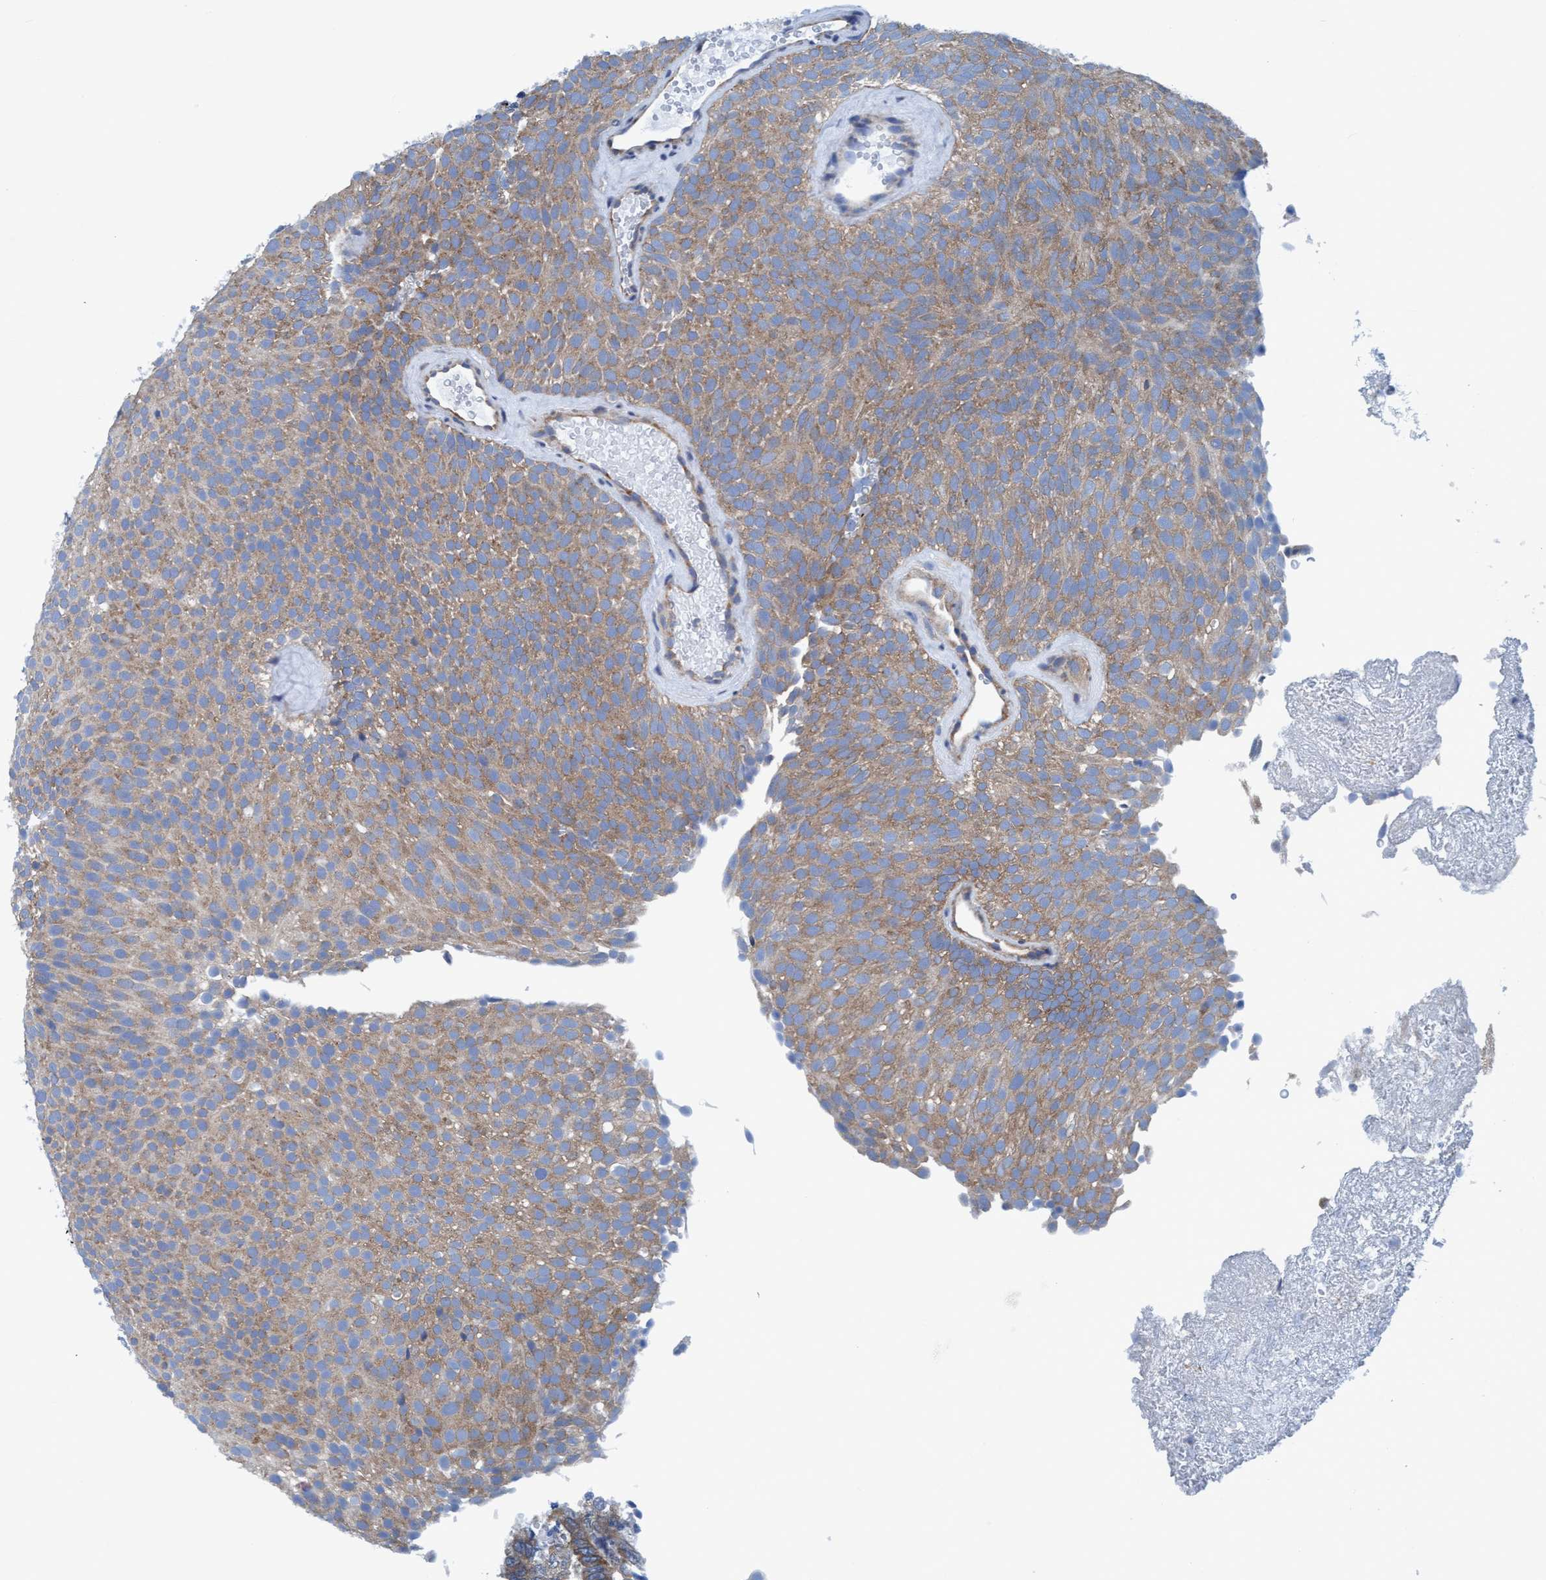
{"staining": {"intensity": "weak", "quantity": ">75%", "location": "cytoplasmic/membranous"}, "tissue": "urothelial cancer", "cell_type": "Tumor cells", "image_type": "cancer", "snomed": [{"axis": "morphology", "description": "Urothelial carcinoma, Low grade"}, {"axis": "topography", "description": "Urinary bladder"}], "caption": "This is an image of immunohistochemistry staining of urothelial cancer, which shows weak positivity in the cytoplasmic/membranous of tumor cells.", "gene": "NMT1", "patient": {"sex": "male", "age": 78}}